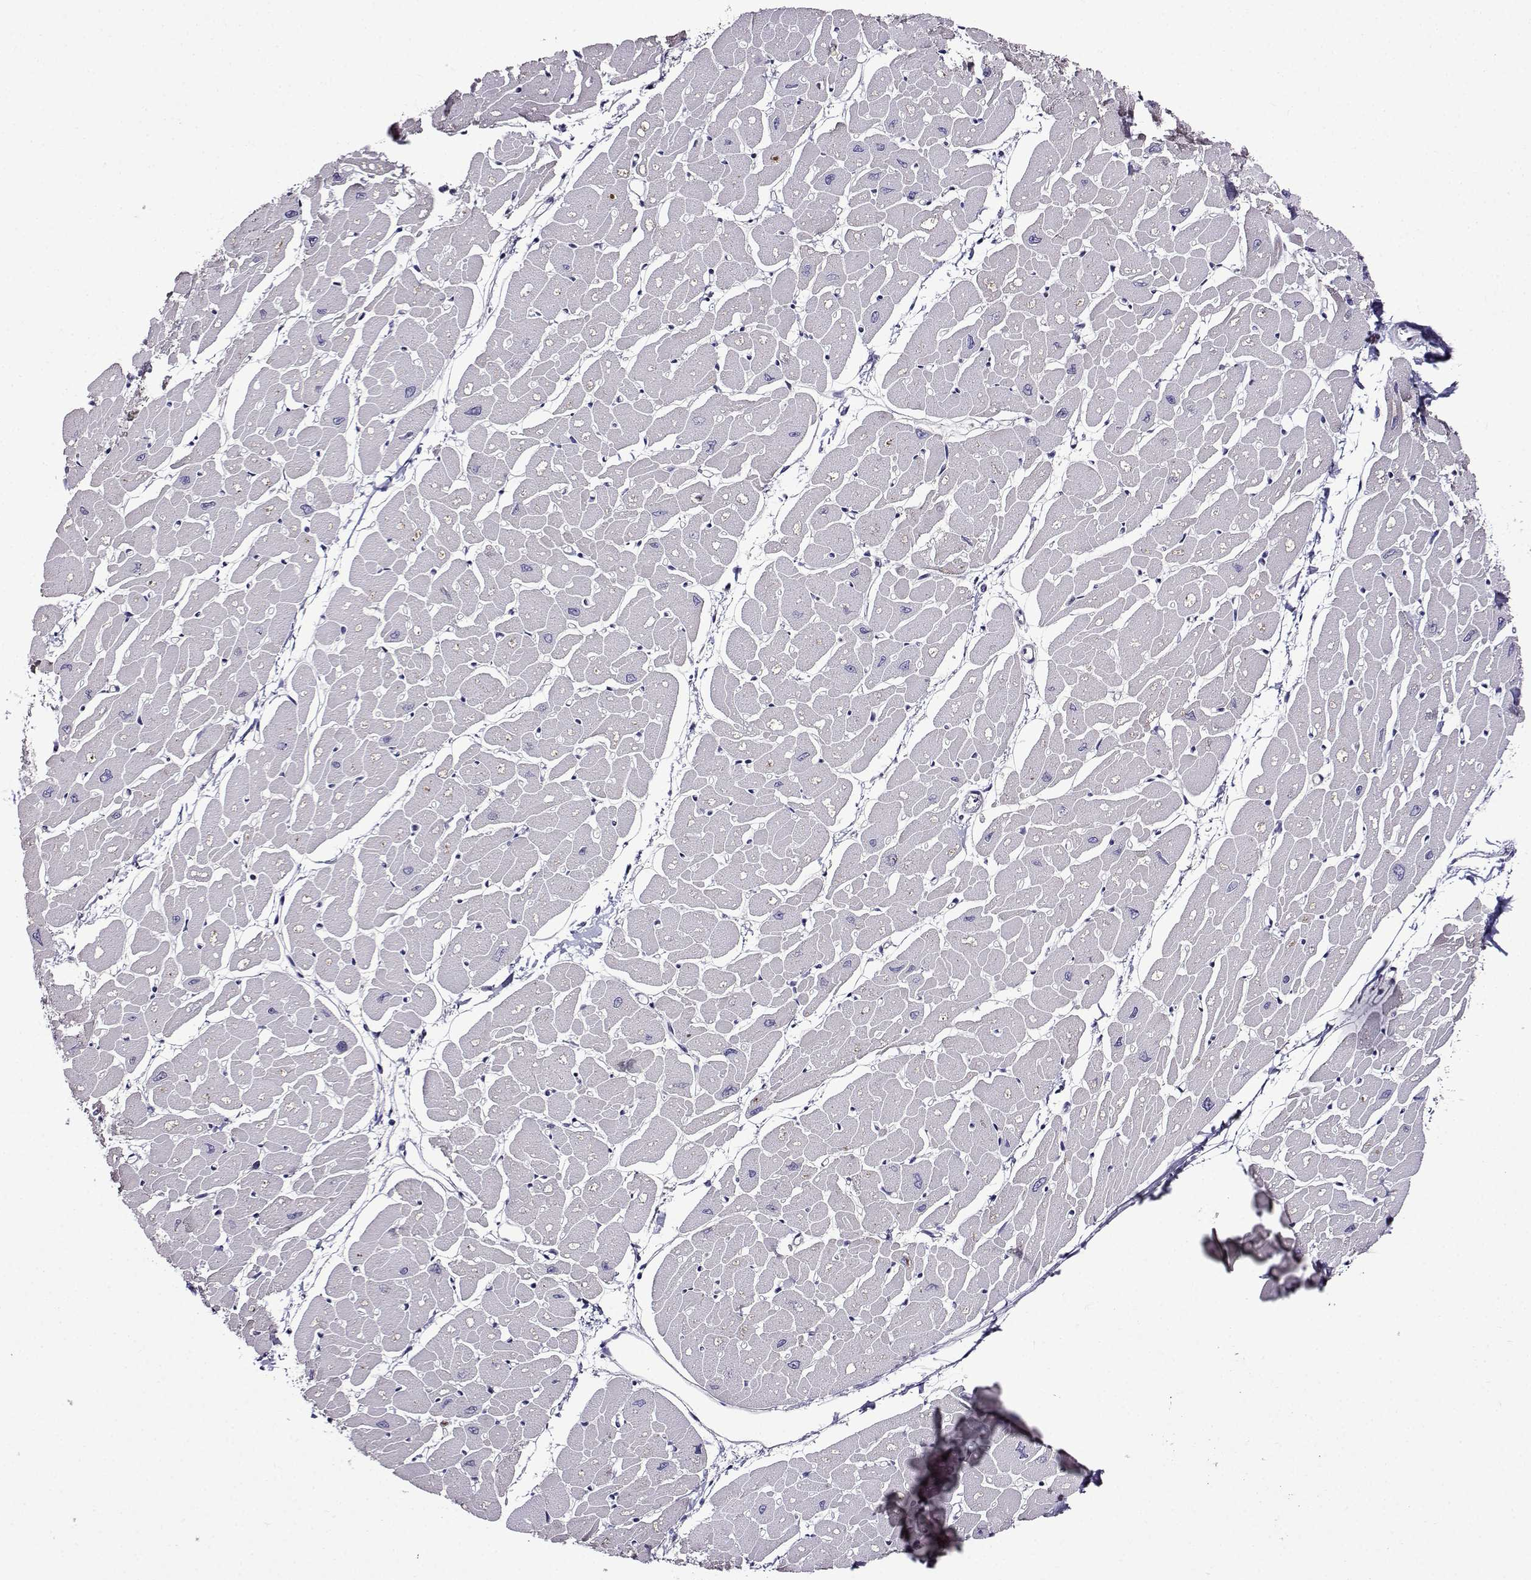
{"staining": {"intensity": "negative", "quantity": "none", "location": "none"}, "tissue": "heart muscle", "cell_type": "Cardiomyocytes", "image_type": "normal", "snomed": [{"axis": "morphology", "description": "Normal tissue, NOS"}, {"axis": "topography", "description": "Heart"}], "caption": "This photomicrograph is of normal heart muscle stained with immunohistochemistry to label a protein in brown with the nuclei are counter-stained blue. There is no staining in cardiomyocytes.", "gene": "TMEM266", "patient": {"sex": "male", "age": 57}}